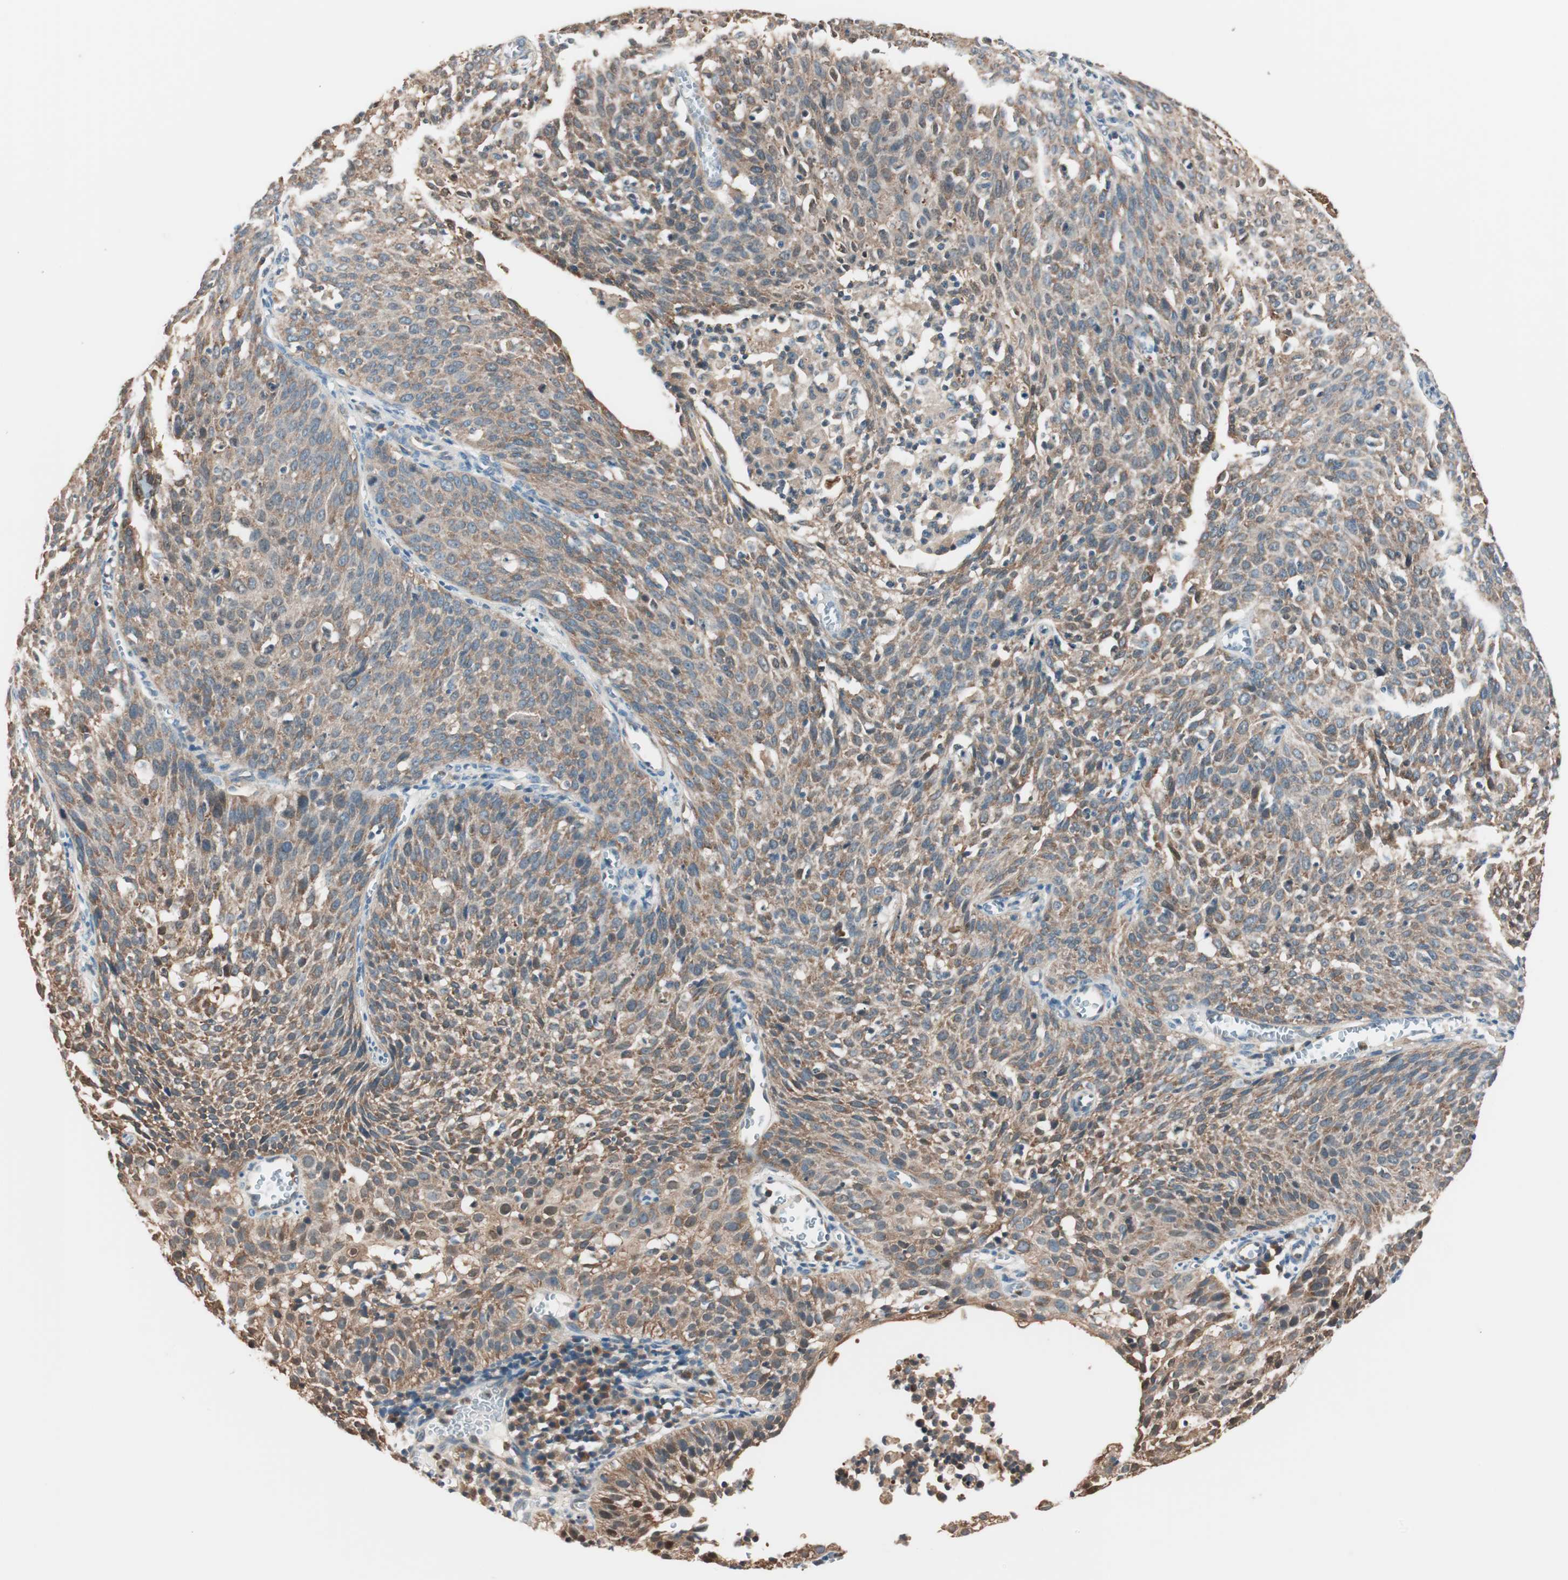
{"staining": {"intensity": "moderate", "quantity": ">75%", "location": "cytoplasmic/membranous"}, "tissue": "cervical cancer", "cell_type": "Tumor cells", "image_type": "cancer", "snomed": [{"axis": "morphology", "description": "Squamous cell carcinoma, NOS"}, {"axis": "topography", "description": "Cervix"}], "caption": "This is a photomicrograph of immunohistochemistry (IHC) staining of cervical cancer (squamous cell carcinoma), which shows moderate positivity in the cytoplasmic/membranous of tumor cells.", "gene": "TSG101", "patient": {"sex": "female", "age": 38}}